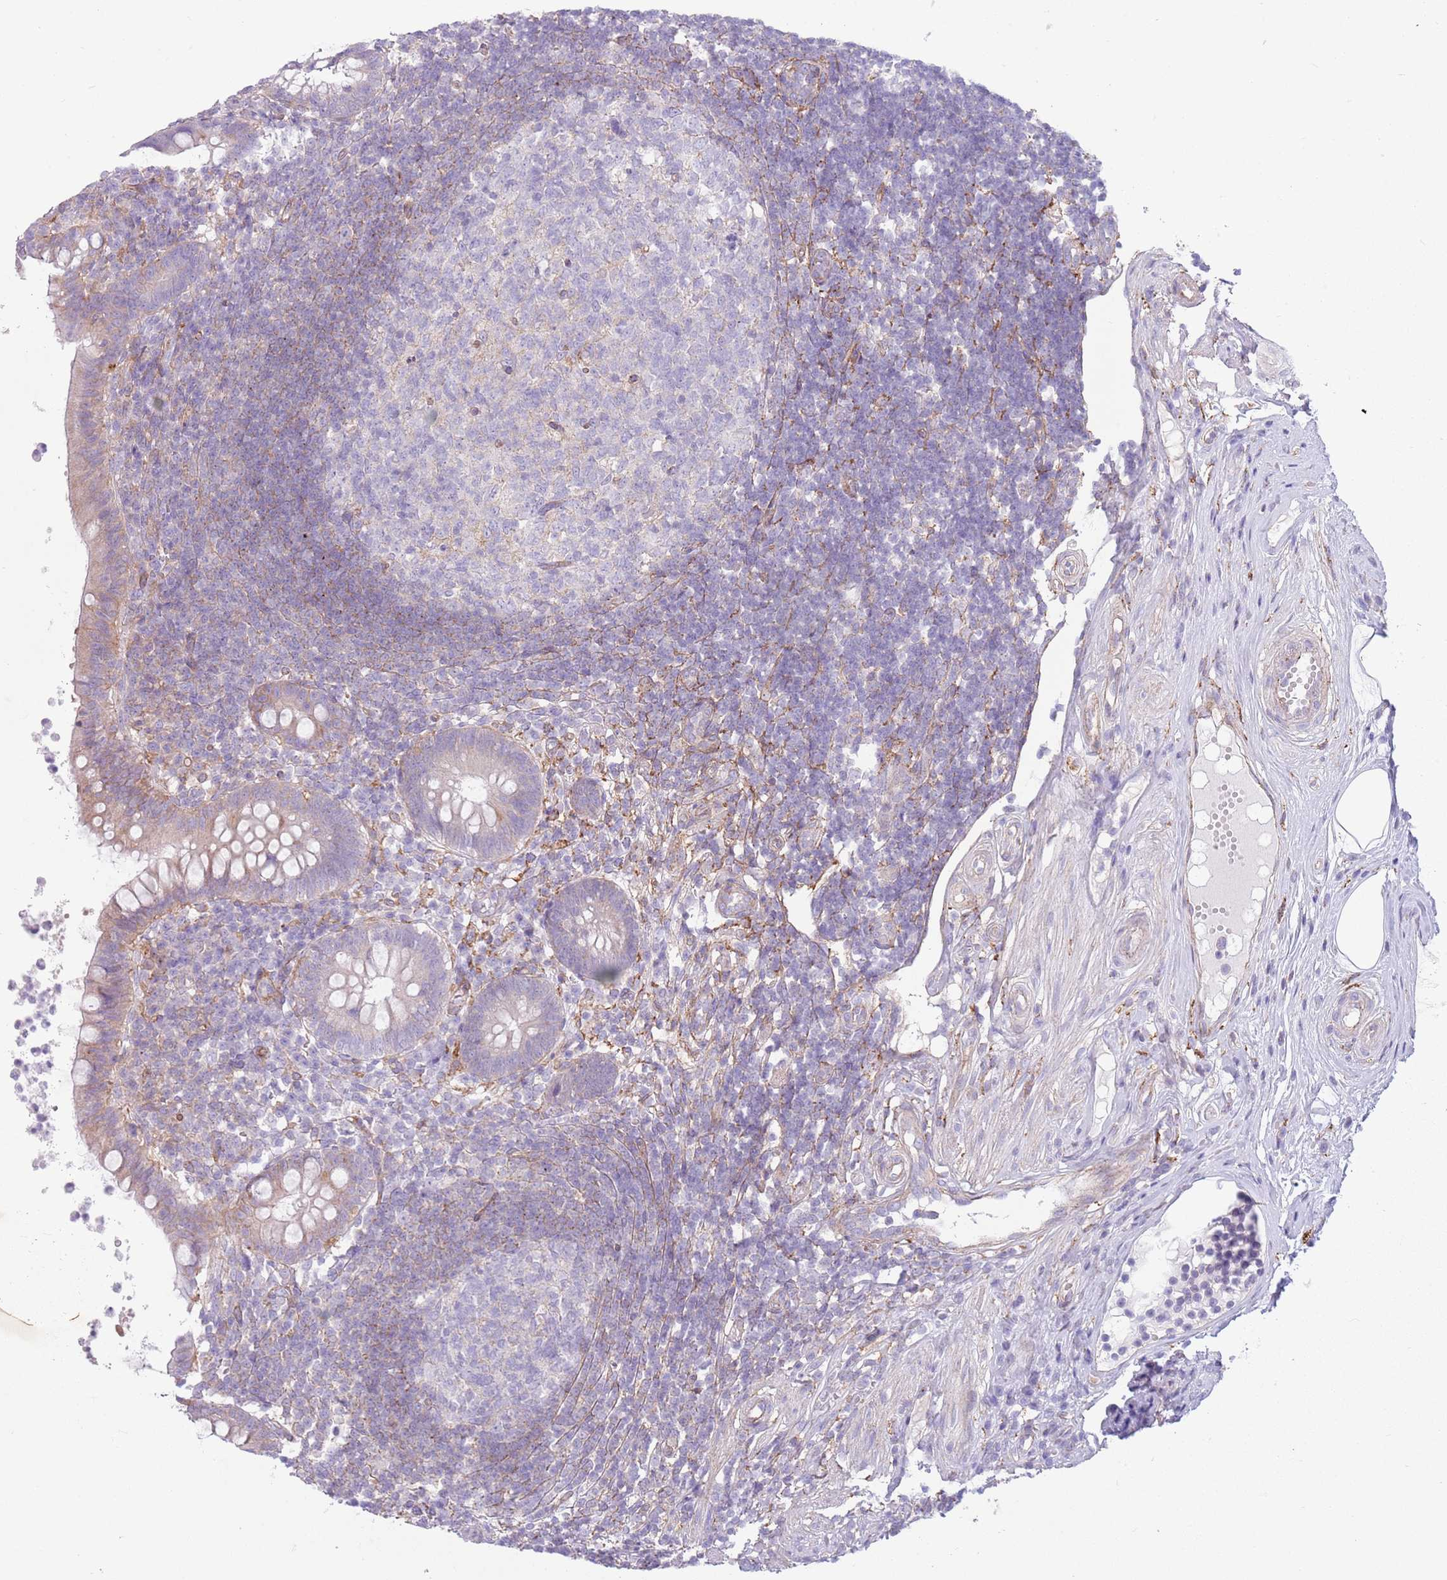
{"staining": {"intensity": "weak", "quantity": "25%-75%", "location": "cytoplasmic/membranous"}, "tissue": "appendix", "cell_type": "Glandular cells", "image_type": "normal", "snomed": [{"axis": "morphology", "description": "Normal tissue, NOS"}, {"axis": "topography", "description": "Appendix"}], "caption": "This is a photomicrograph of immunohistochemistry staining of unremarkable appendix, which shows weak staining in the cytoplasmic/membranous of glandular cells.", "gene": "SNX6", "patient": {"sex": "female", "age": 56}}